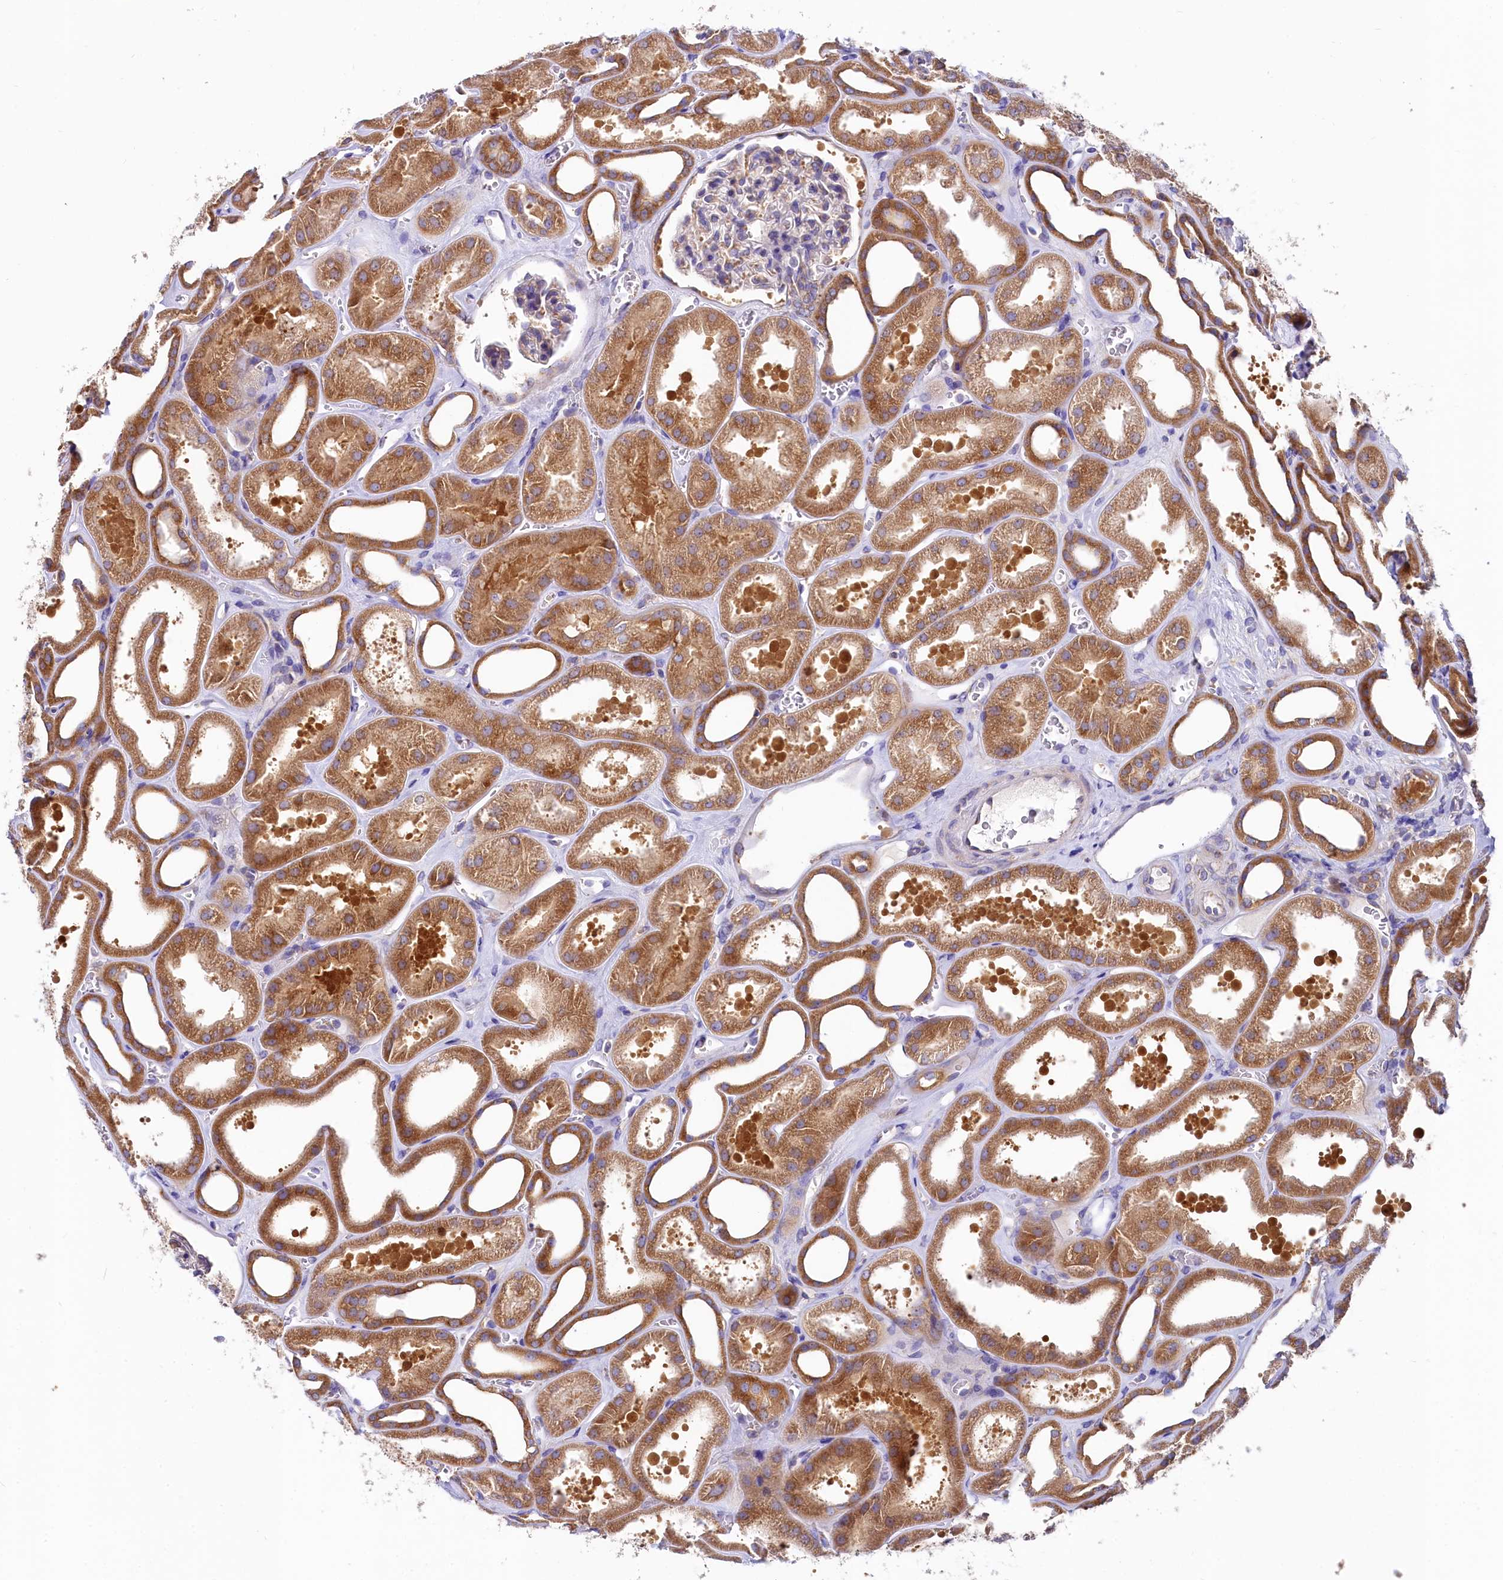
{"staining": {"intensity": "negative", "quantity": "none", "location": "none"}, "tissue": "kidney", "cell_type": "Cells in glomeruli", "image_type": "normal", "snomed": [{"axis": "morphology", "description": "Normal tissue, NOS"}, {"axis": "morphology", "description": "Adenocarcinoma, NOS"}, {"axis": "topography", "description": "Kidney"}], "caption": "Kidney stained for a protein using immunohistochemistry (IHC) shows no expression cells in glomeruli.", "gene": "QARS1", "patient": {"sex": "female", "age": 68}}